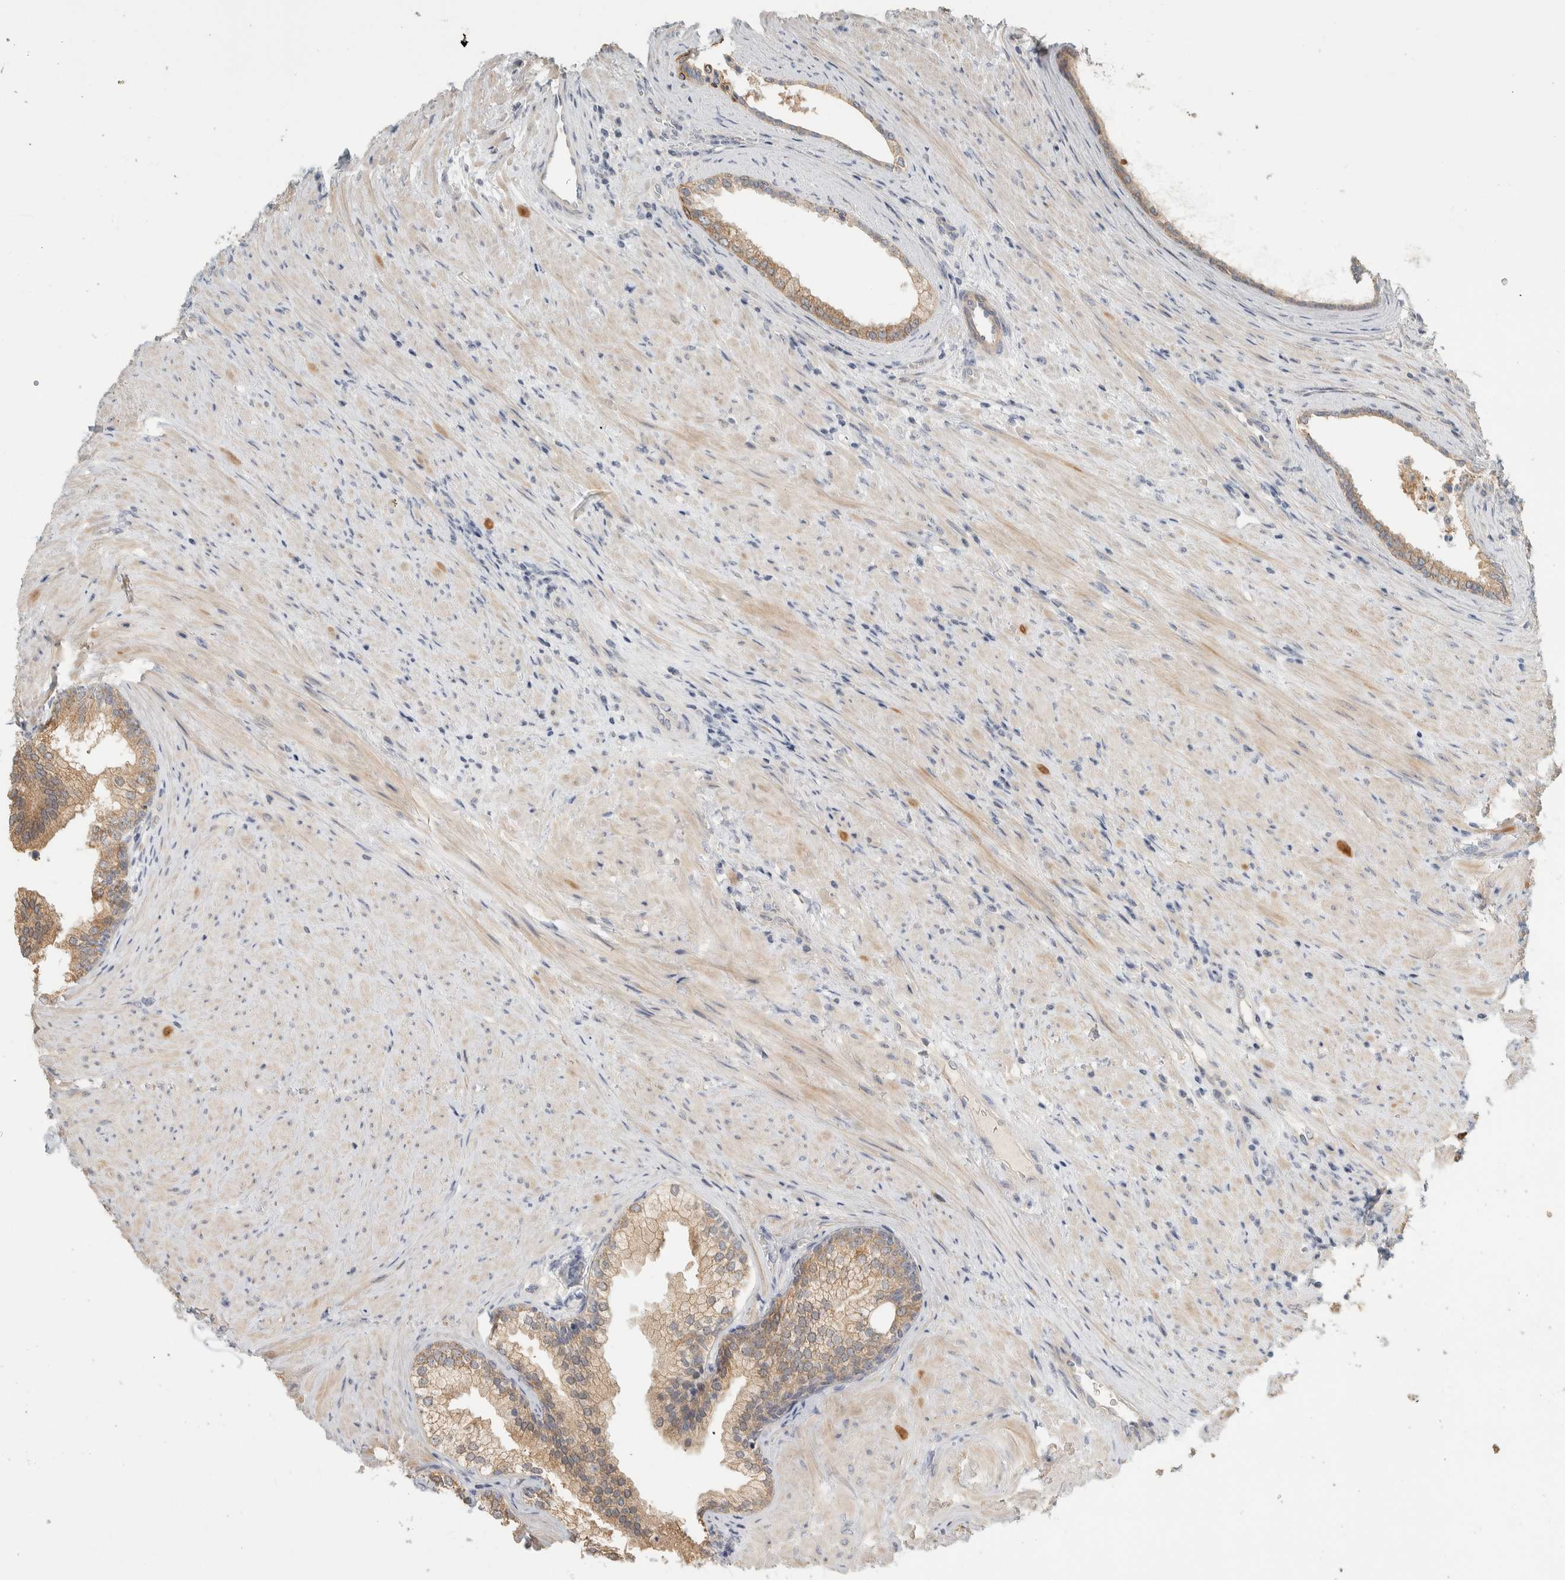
{"staining": {"intensity": "moderate", "quantity": ">75%", "location": "cytoplasmic/membranous"}, "tissue": "prostate", "cell_type": "Glandular cells", "image_type": "normal", "snomed": [{"axis": "morphology", "description": "Normal tissue, NOS"}, {"axis": "topography", "description": "Prostate"}], "caption": "Glandular cells demonstrate medium levels of moderate cytoplasmic/membranous expression in approximately >75% of cells in benign prostate. (DAB IHC, brown staining for protein, blue staining for nuclei).", "gene": "DCXR", "patient": {"sex": "male", "age": 76}}